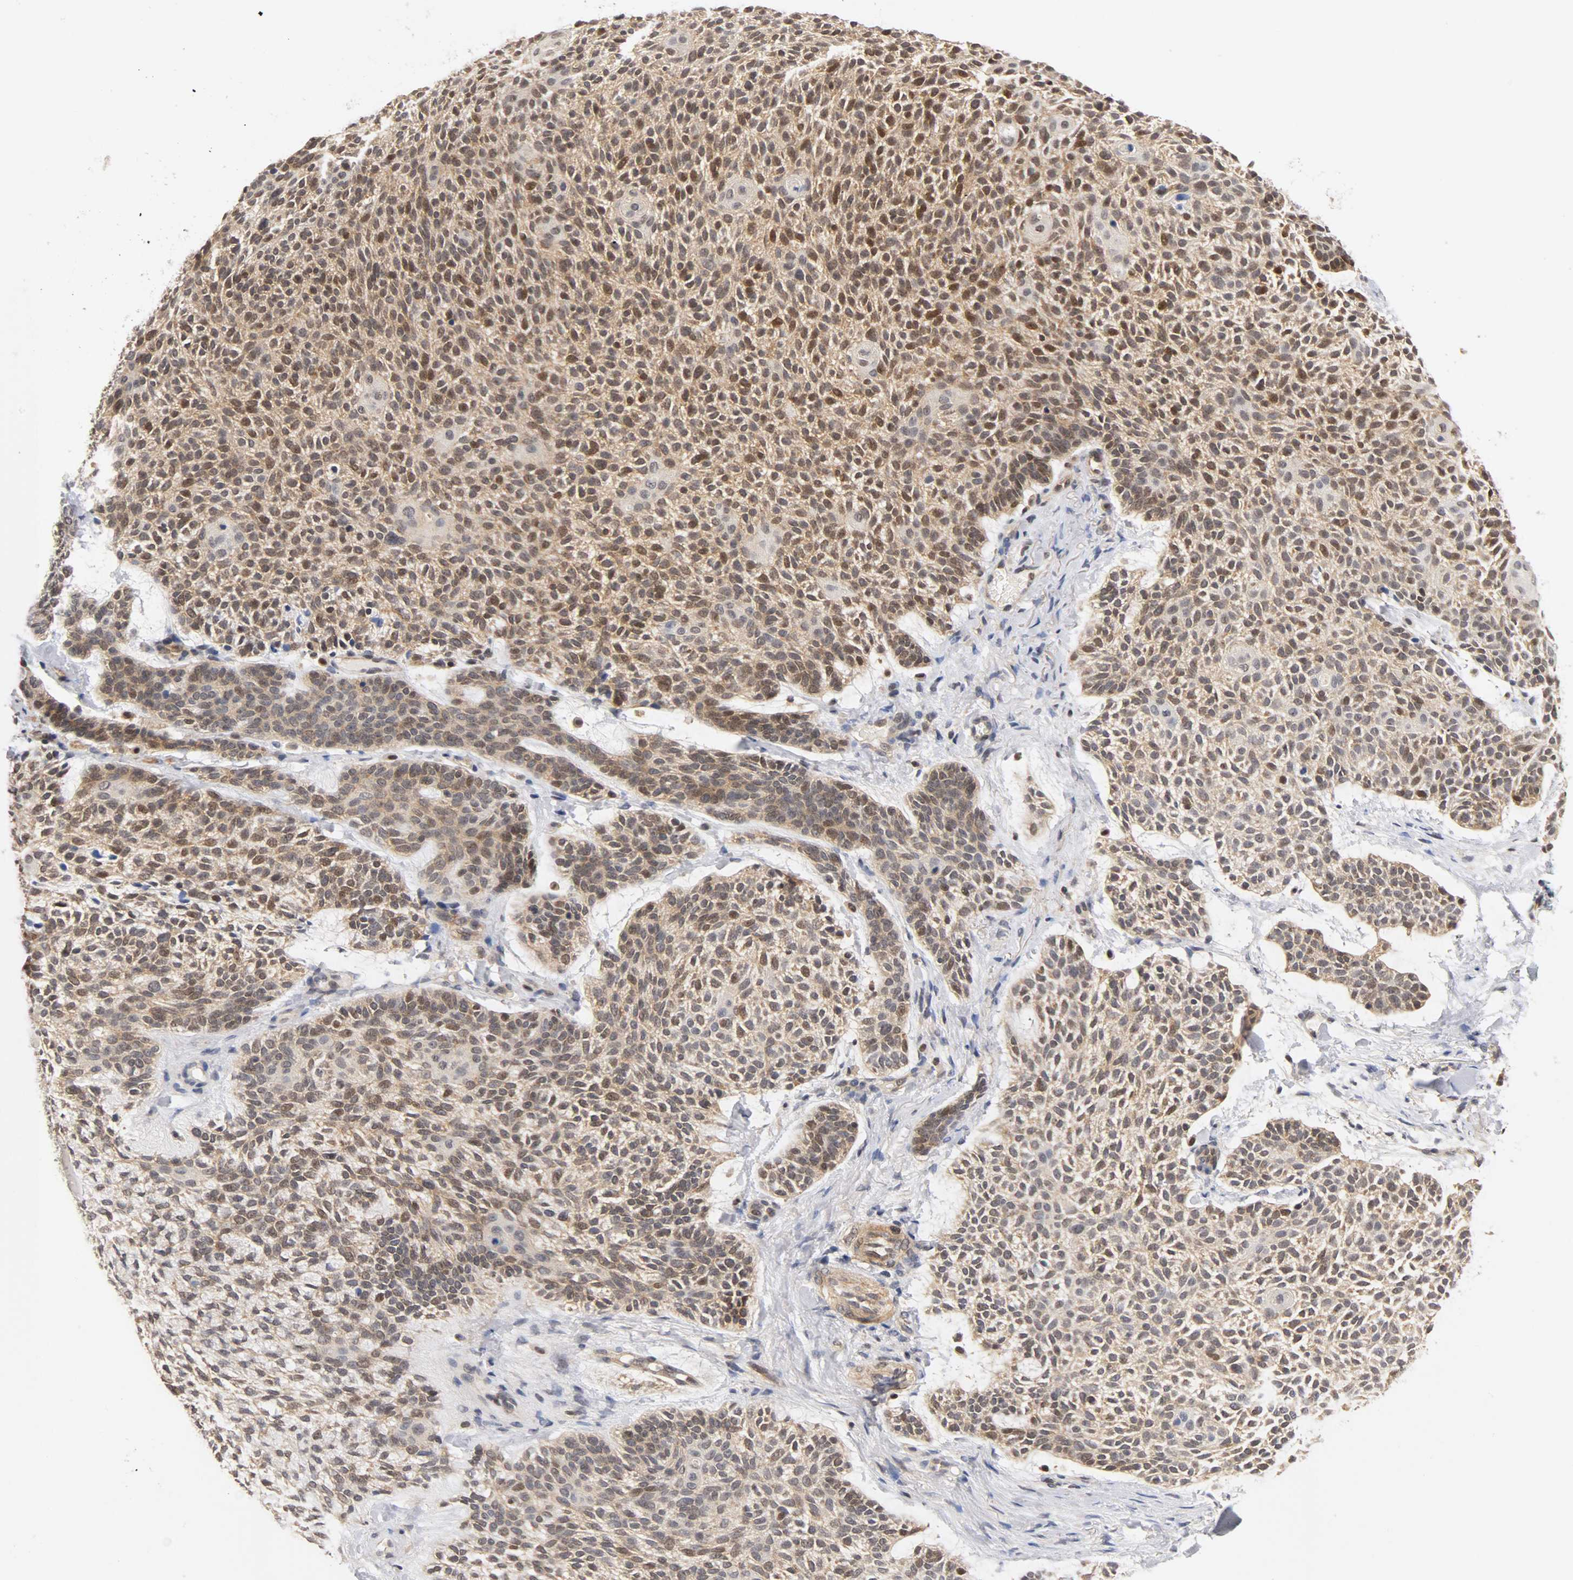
{"staining": {"intensity": "moderate", "quantity": ">75%", "location": "cytoplasmic/membranous,nuclear"}, "tissue": "skin cancer", "cell_type": "Tumor cells", "image_type": "cancer", "snomed": [{"axis": "morphology", "description": "Normal tissue, NOS"}, {"axis": "morphology", "description": "Basal cell carcinoma"}, {"axis": "topography", "description": "Skin"}], "caption": "Moderate cytoplasmic/membranous and nuclear expression is seen in approximately >75% of tumor cells in basal cell carcinoma (skin).", "gene": "UBE2M", "patient": {"sex": "female", "age": 70}}